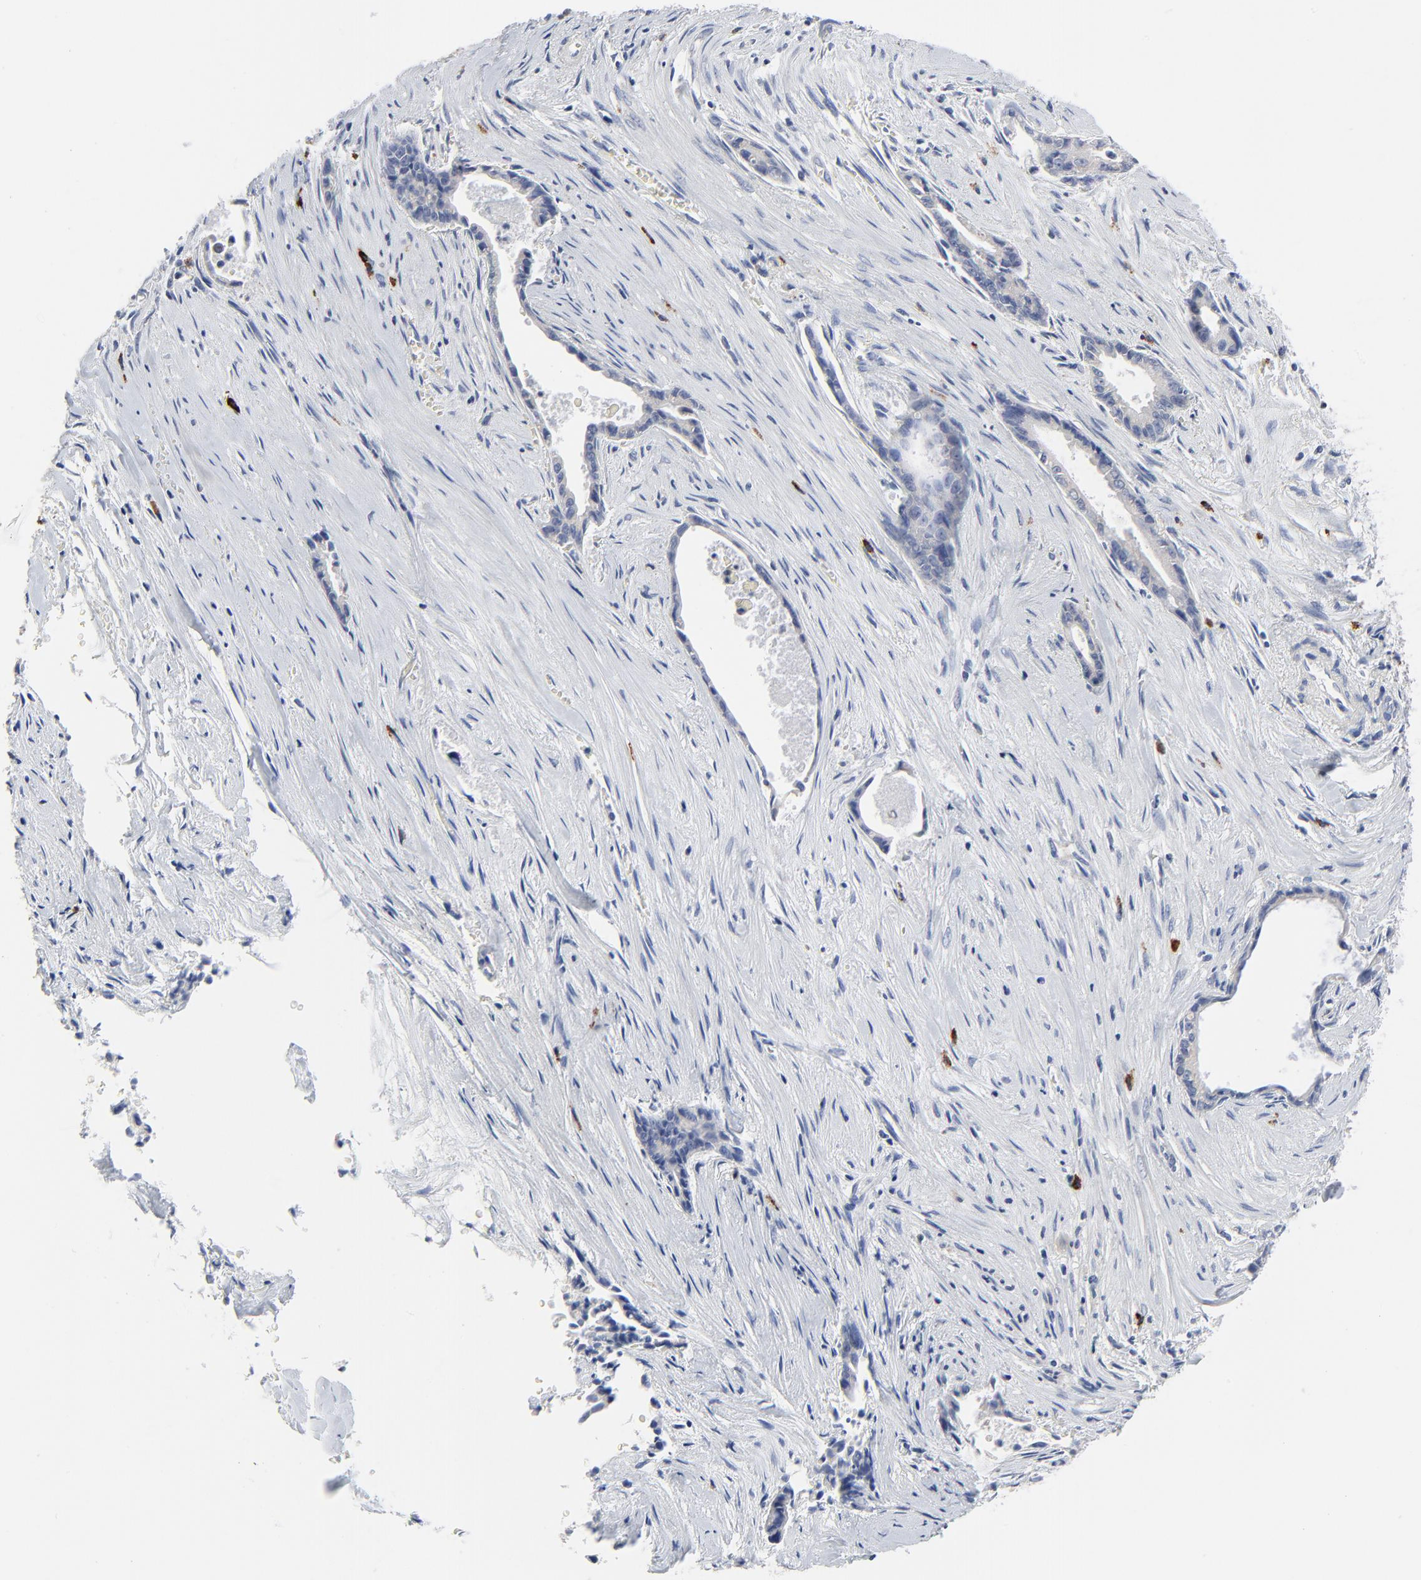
{"staining": {"intensity": "negative", "quantity": "none", "location": "none"}, "tissue": "liver cancer", "cell_type": "Tumor cells", "image_type": "cancer", "snomed": [{"axis": "morphology", "description": "Cholangiocarcinoma"}, {"axis": "topography", "description": "Liver"}], "caption": "IHC photomicrograph of human liver cancer stained for a protein (brown), which shows no positivity in tumor cells.", "gene": "FBXL5", "patient": {"sex": "female", "age": 55}}